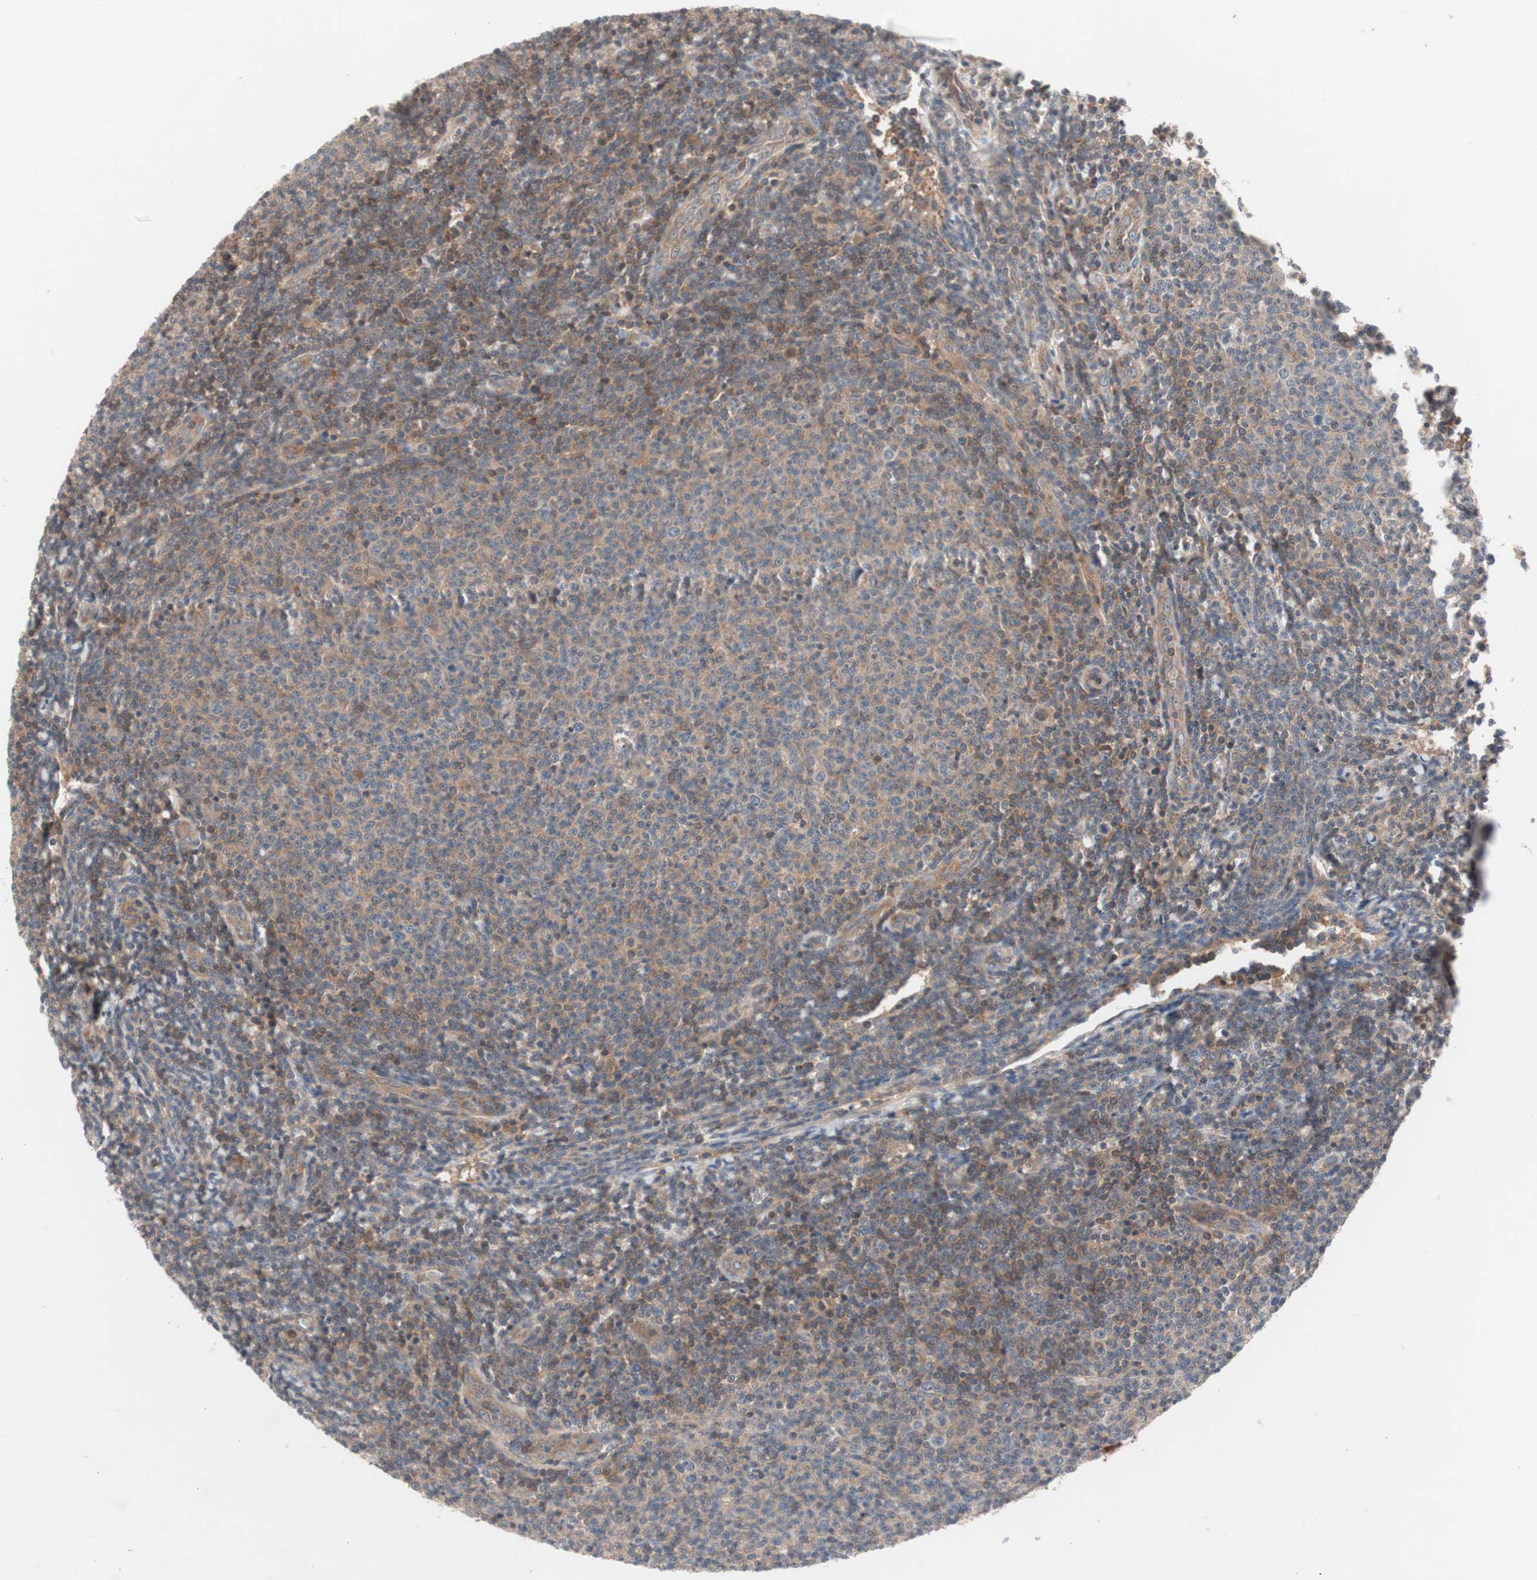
{"staining": {"intensity": "weak", "quantity": "25%-75%", "location": "cytoplasmic/membranous"}, "tissue": "lymphoma", "cell_type": "Tumor cells", "image_type": "cancer", "snomed": [{"axis": "morphology", "description": "Malignant lymphoma, non-Hodgkin's type, Low grade"}, {"axis": "topography", "description": "Lymph node"}], "caption": "There is low levels of weak cytoplasmic/membranous expression in tumor cells of malignant lymphoma, non-Hodgkin's type (low-grade), as demonstrated by immunohistochemical staining (brown color).", "gene": "IRS1", "patient": {"sex": "male", "age": 66}}